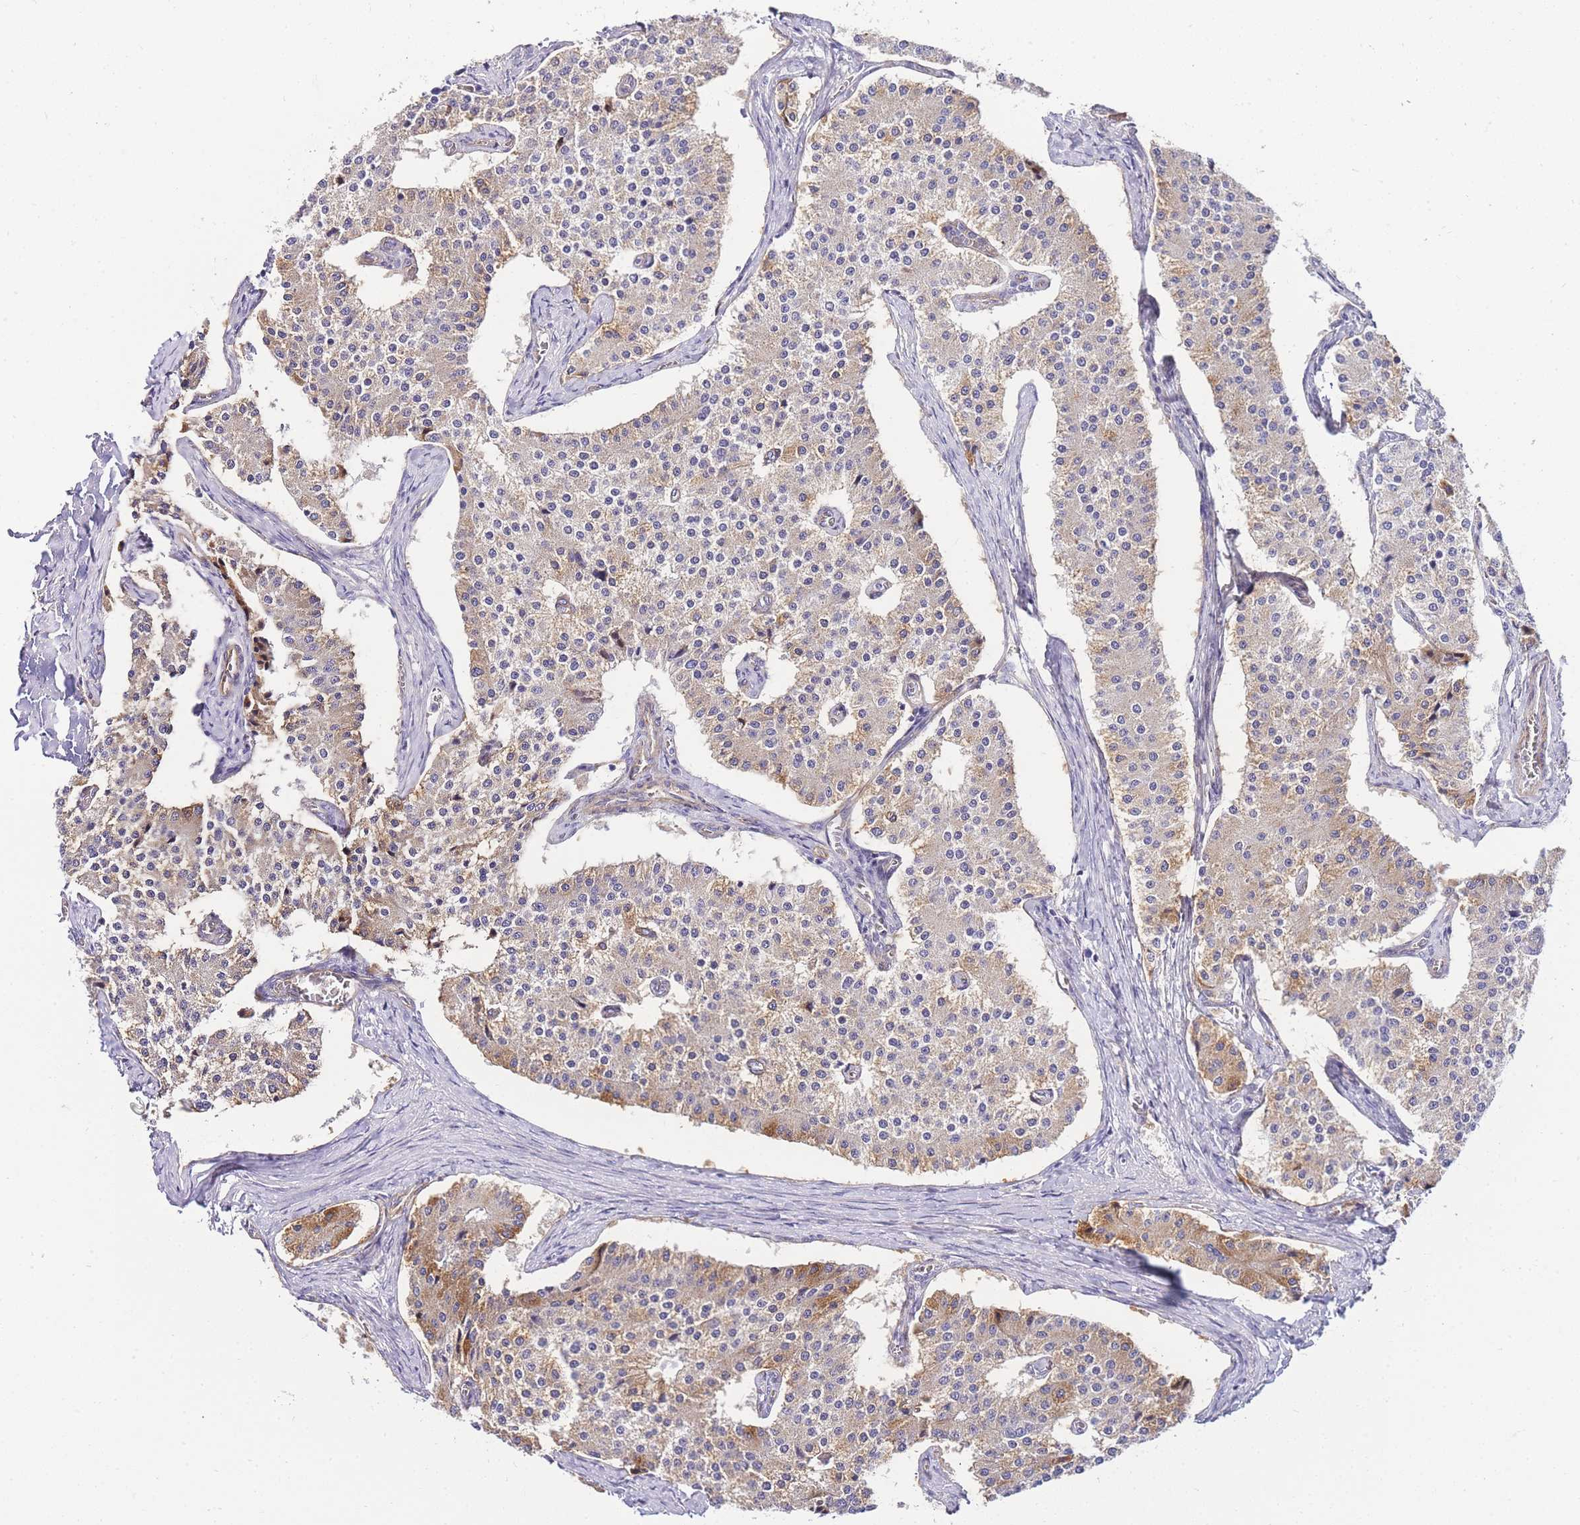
{"staining": {"intensity": "moderate", "quantity": "25%-75%", "location": "cytoplasmic/membranous"}, "tissue": "carcinoid", "cell_type": "Tumor cells", "image_type": "cancer", "snomed": [{"axis": "morphology", "description": "Carcinoid, malignant, NOS"}, {"axis": "topography", "description": "Colon"}], "caption": "Carcinoid stained with a protein marker demonstrates moderate staining in tumor cells.", "gene": "PDCD7", "patient": {"sex": "female", "age": 52}}